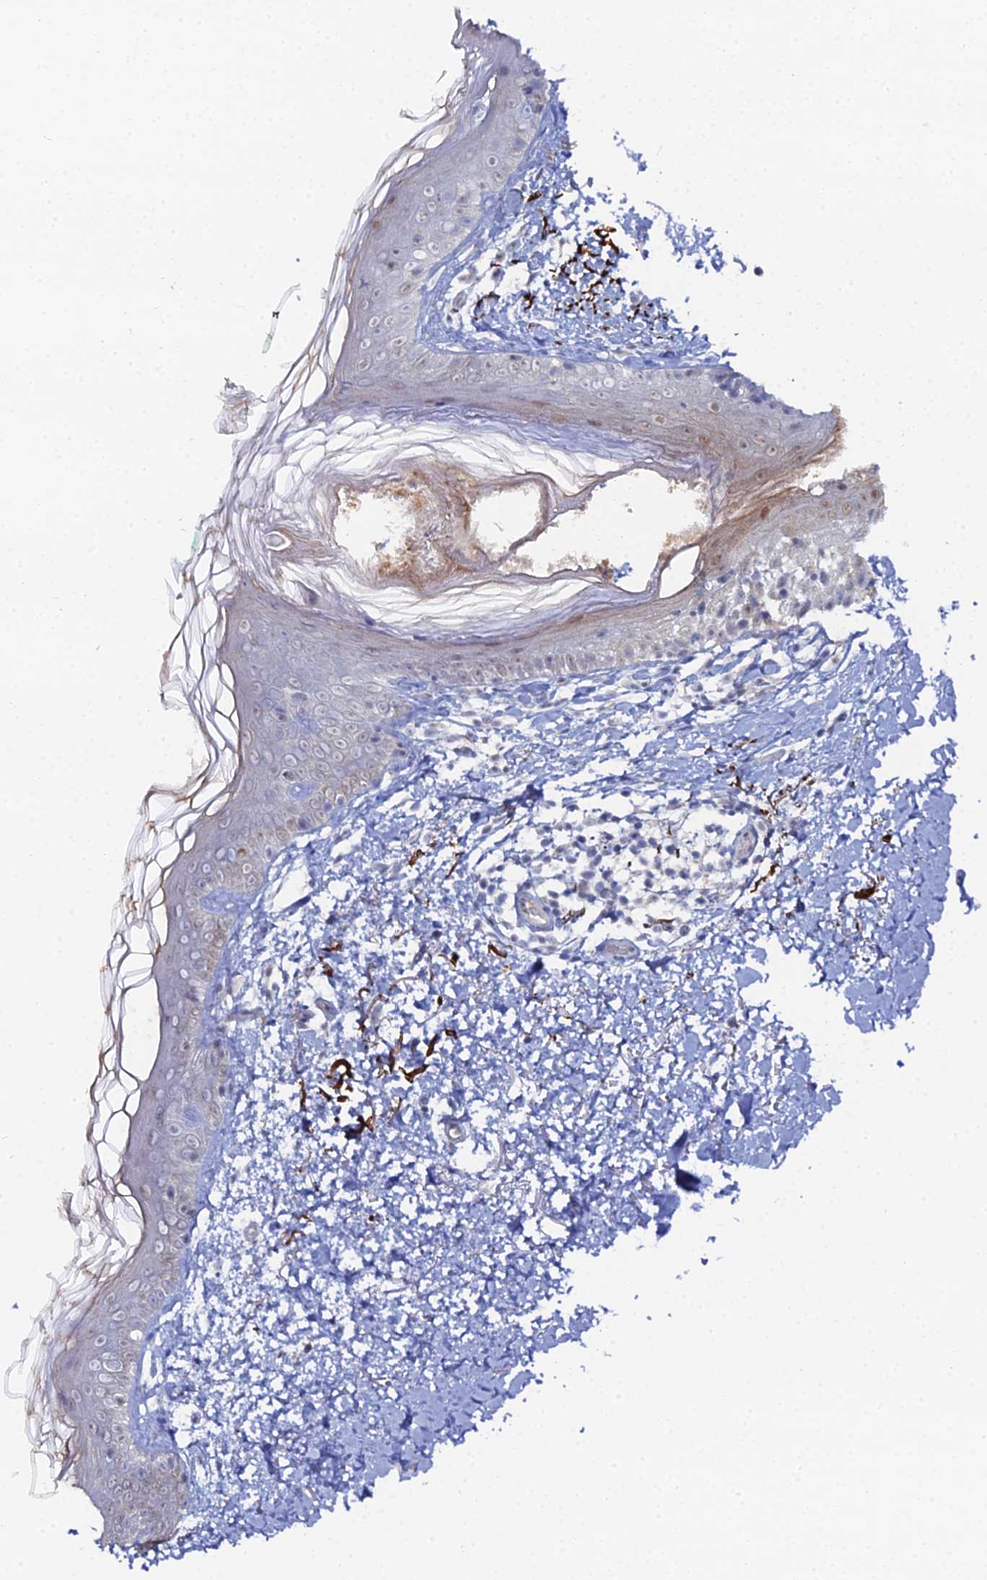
{"staining": {"intensity": "negative", "quantity": "none", "location": "none"}, "tissue": "skin", "cell_type": "Fibroblasts", "image_type": "normal", "snomed": [{"axis": "morphology", "description": "Normal tissue, NOS"}, {"axis": "topography", "description": "Skin"}], "caption": "The photomicrograph exhibits no significant staining in fibroblasts of skin. (Stains: DAB immunohistochemistry (IHC) with hematoxylin counter stain, Microscopy: brightfield microscopy at high magnification).", "gene": "THAP4", "patient": {"sex": "male", "age": 66}}